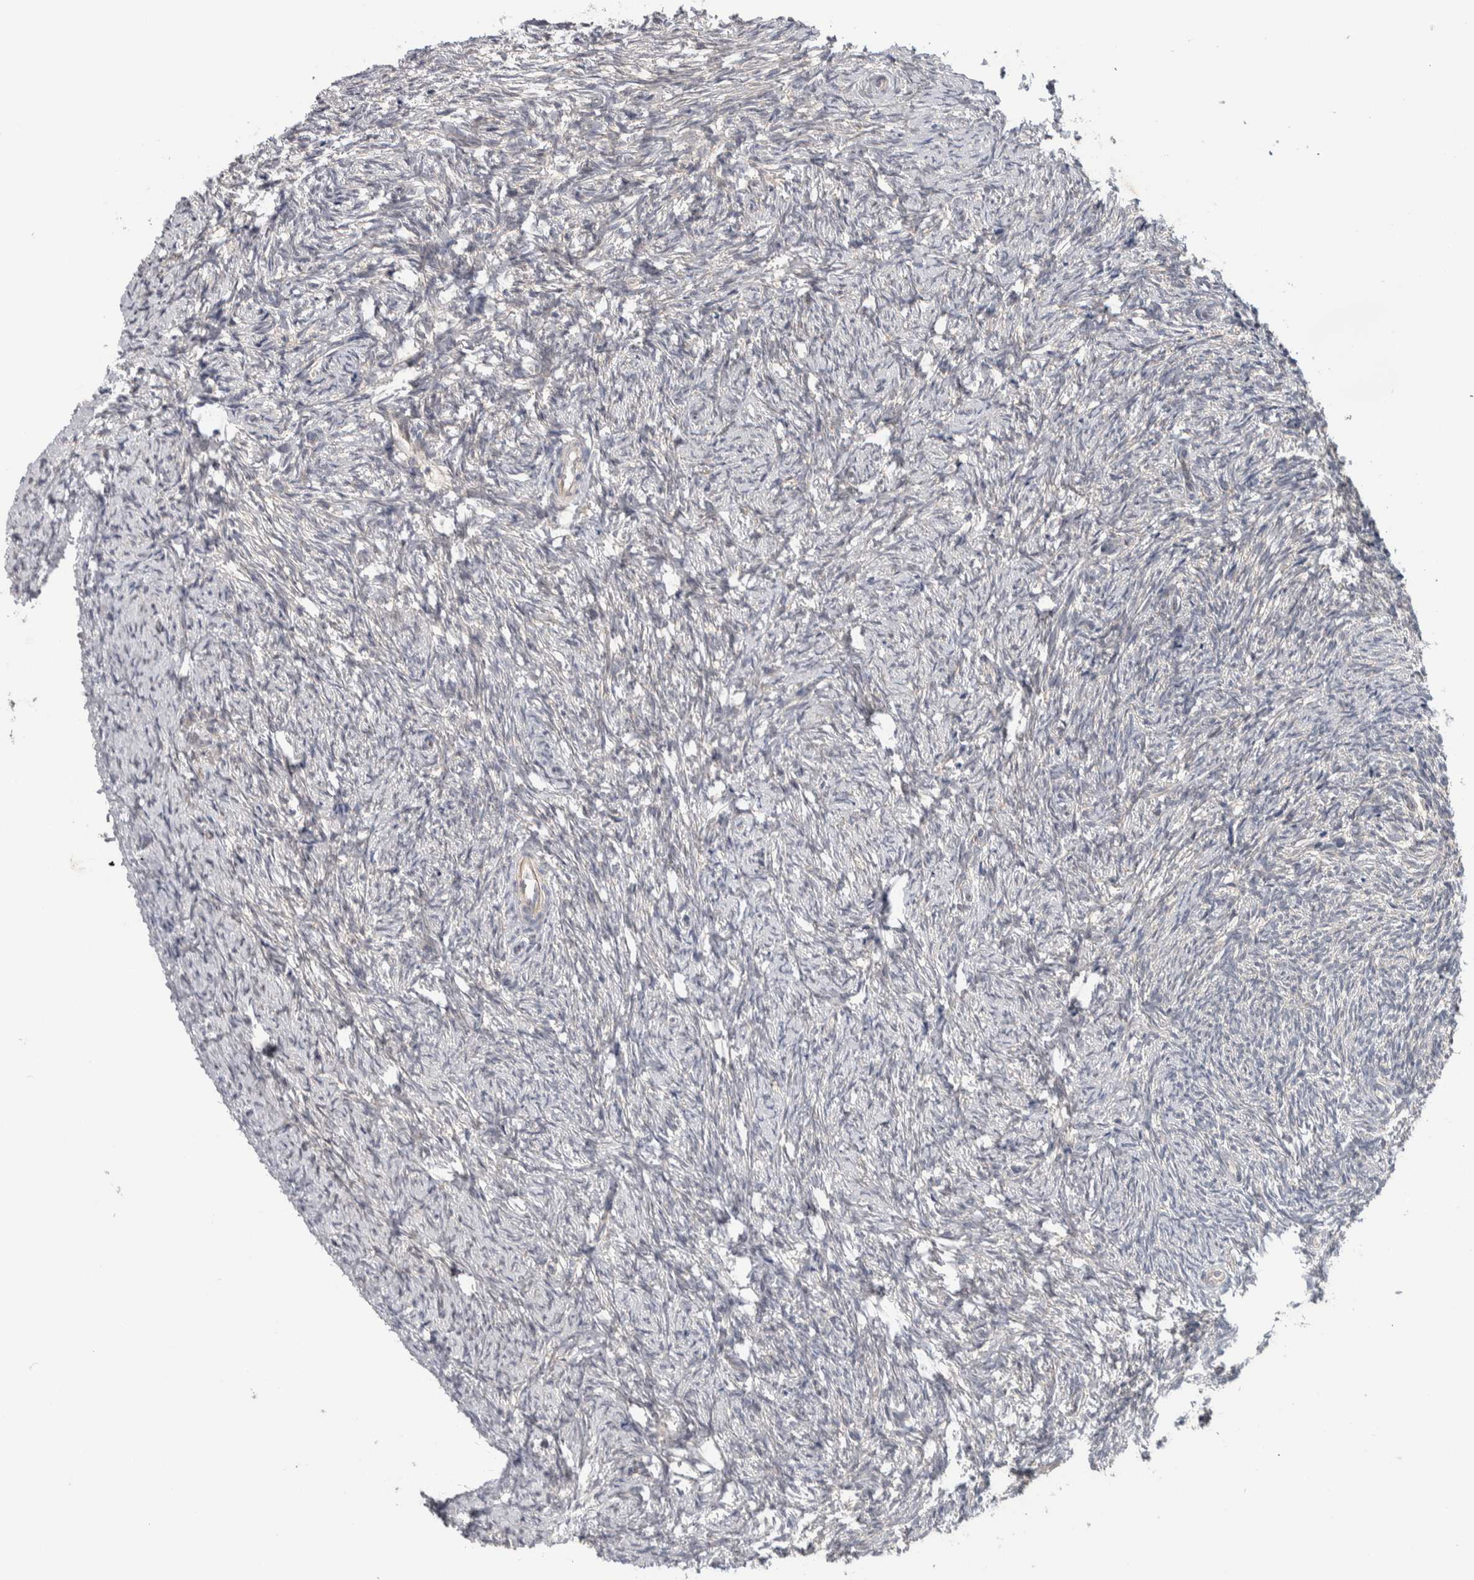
{"staining": {"intensity": "negative", "quantity": "none", "location": "none"}, "tissue": "ovary", "cell_type": "Ovarian stroma cells", "image_type": "normal", "snomed": [{"axis": "morphology", "description": "Normal tissue, NOS"}, {"axis": "topography", "description": "Ovary"}], "caption": "A photomicrograph of ovary stained for a protein displays no brown staining in ovarian stroma cells. (Stains: DAB (3,3'-diaminobenzidine) immunohistochemistry (IHC) with hematoxylin counter stain, Microscopy: brightfield microscopy at high magnification).", "gene": "PRRG4", "patient": {"sex": "female", "age": 41}}